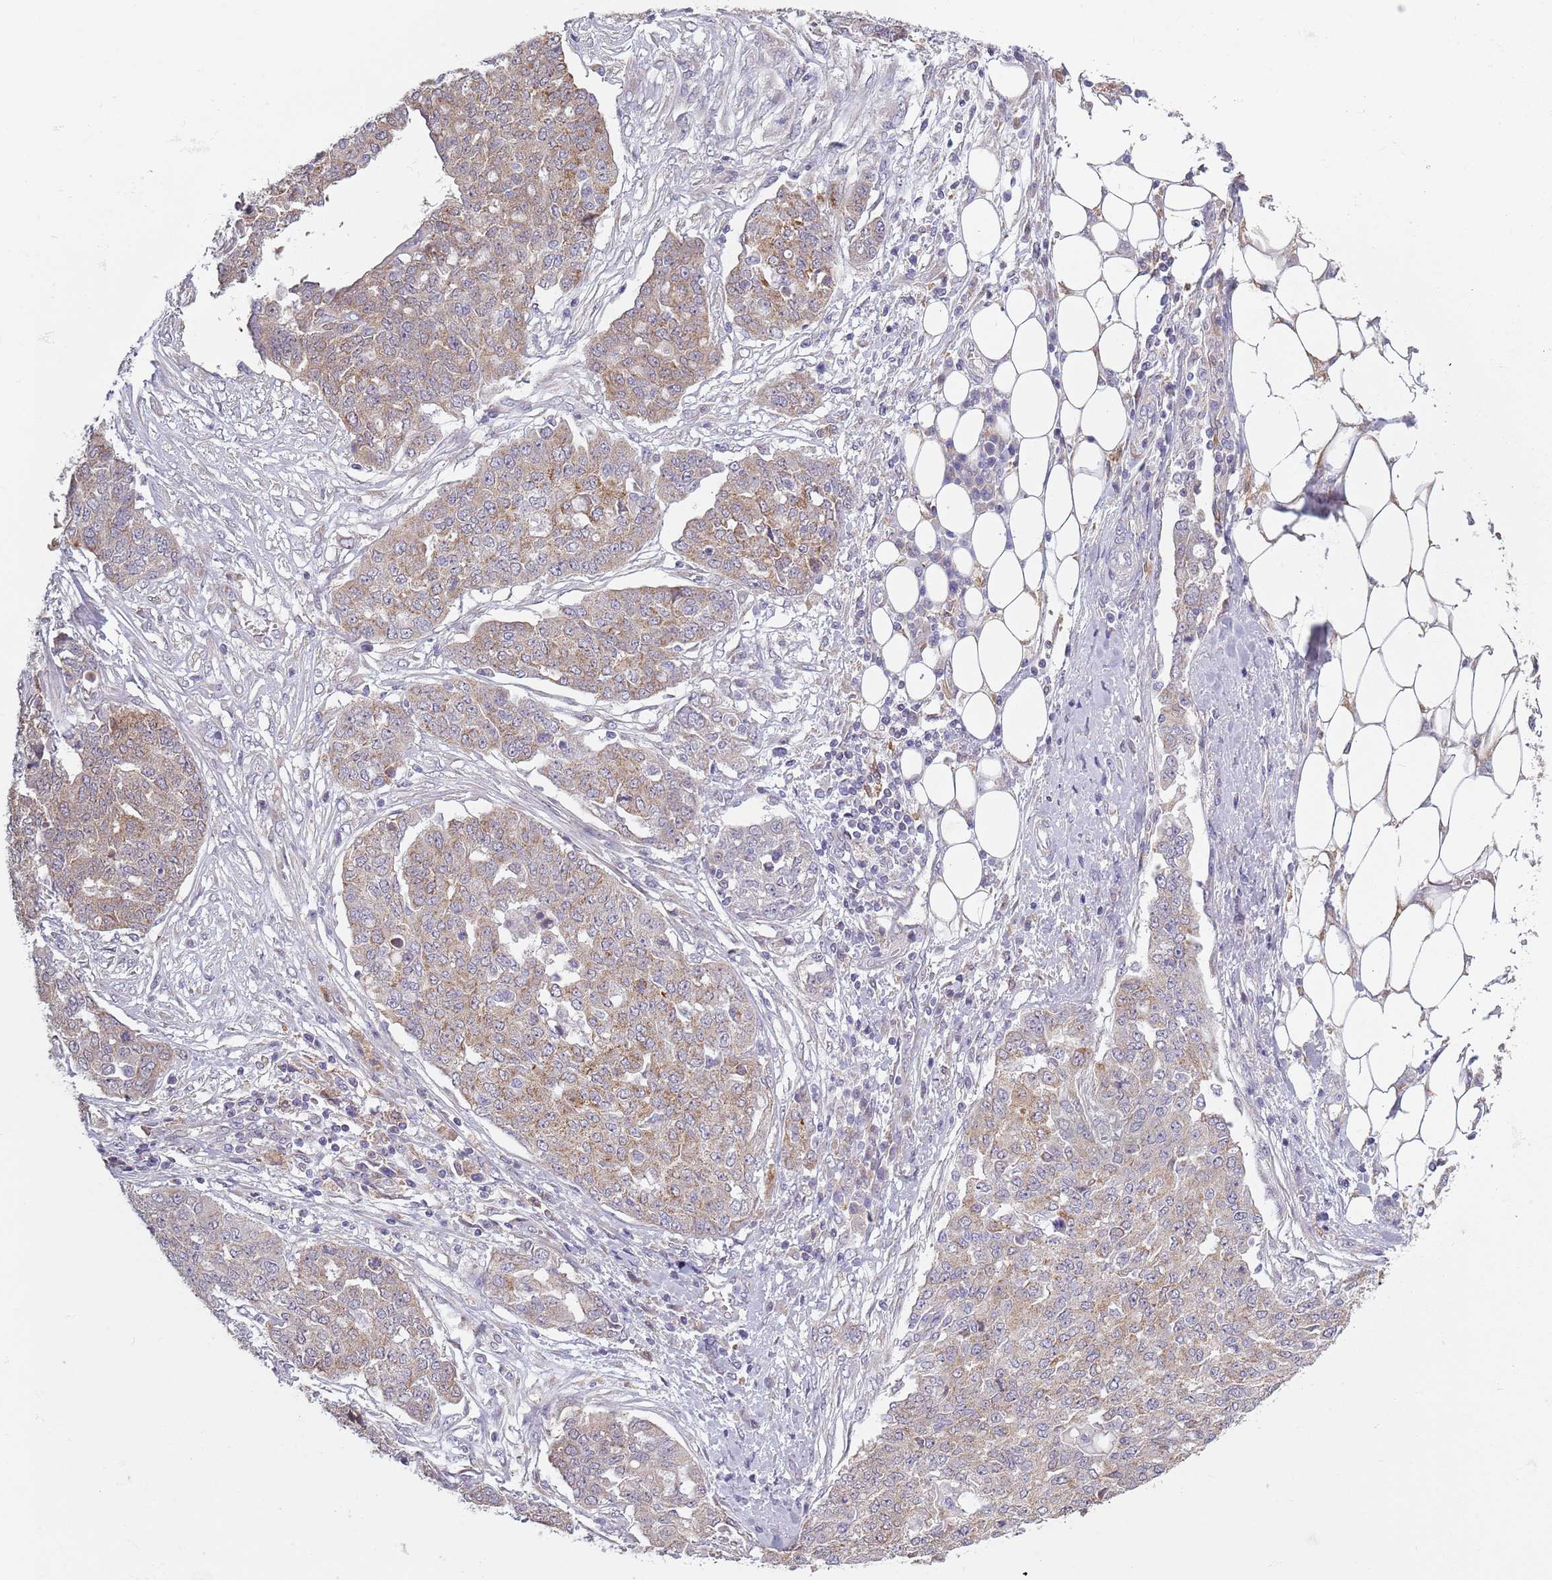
{"staining": {"intensity": "weak", "quantity": ">75%", "location": "cytoplasmic/membranous"}, "tissue": "ovarian cancer", "cell_type": "Tumor cells", "image_type": "cancer", "snomed": [{"axis": "morphology", "description": "Cystadenocarcinoma, serous, NOS"}, {"axis": "topography", "description": "Soft tissue"}, {"axis": "topography", "description": "Ovary"}], "caption": "A brown stain shows weak cytoplasmic/membranous staining of a protein in ovarian serous cystadenocarcinoma tumor cells.", "gene": "COQ5", "patient": {"sex": "female", "age": 57}}